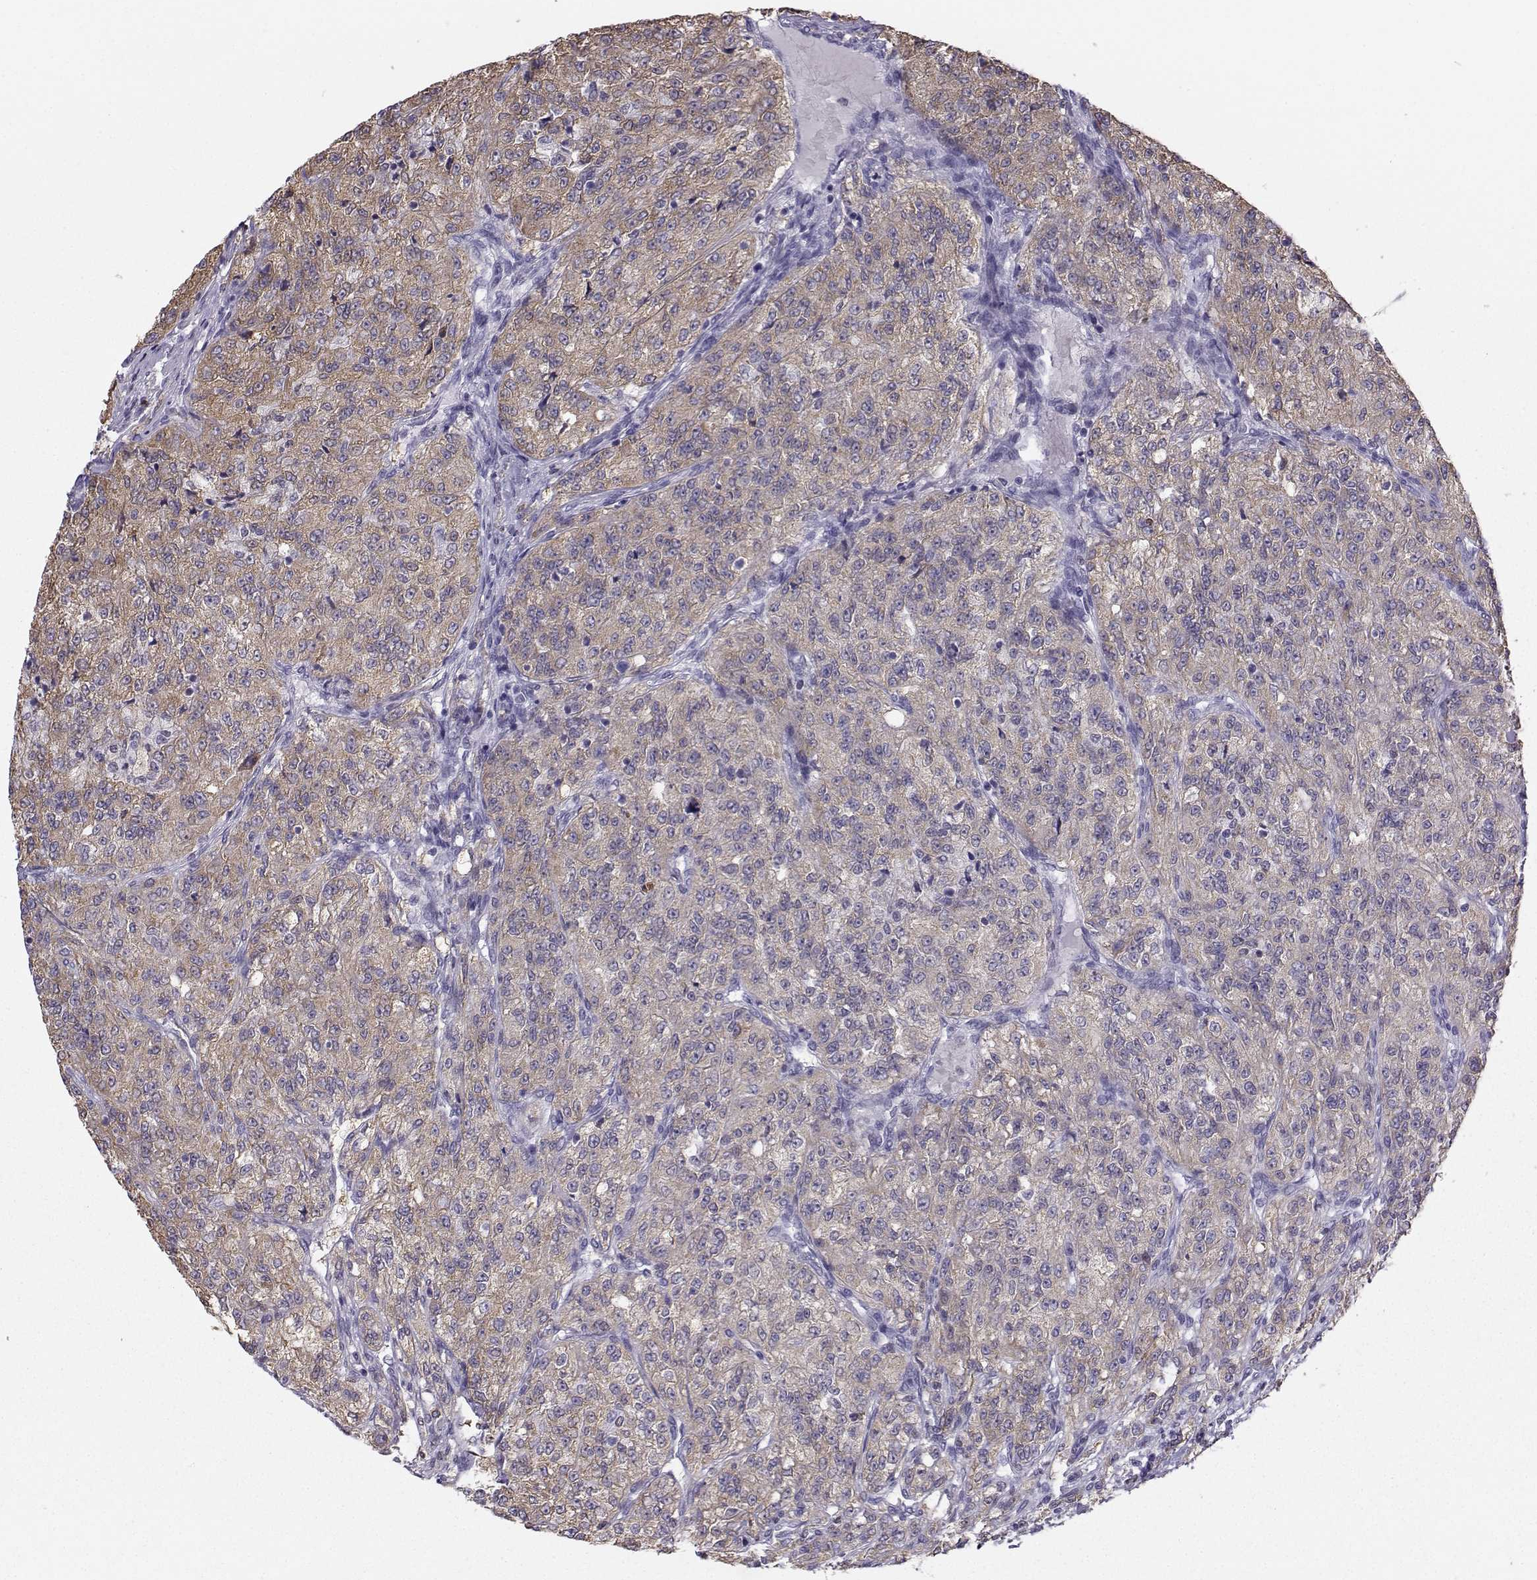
{"staining": {"intensity": "weak", "quantity": ">75%", "location": "cytoplasmic/membranous"}, "tissue": "renal cancer", "cell_type": "Tumor cells", "image_type": "cancer", "snomed": [{"axis": "morphology", "description": "Adenocarcinoma, NOS"}, {"axis": "topography", "description": "Kidney"}], "caption": "Immunohistochemistry (DAB) staining of renal cancer (adenocarcinoma) displays weak cytoplasmic/membranous protein expression in approximately >75% of tumor cells. The staining is performed using DAB brown chromogen to label protein expression. The nuclei are counter-stained blue using hematoxylin.", "gene": "DCLK3", "patient": {"sex": "female", "age": 63}}